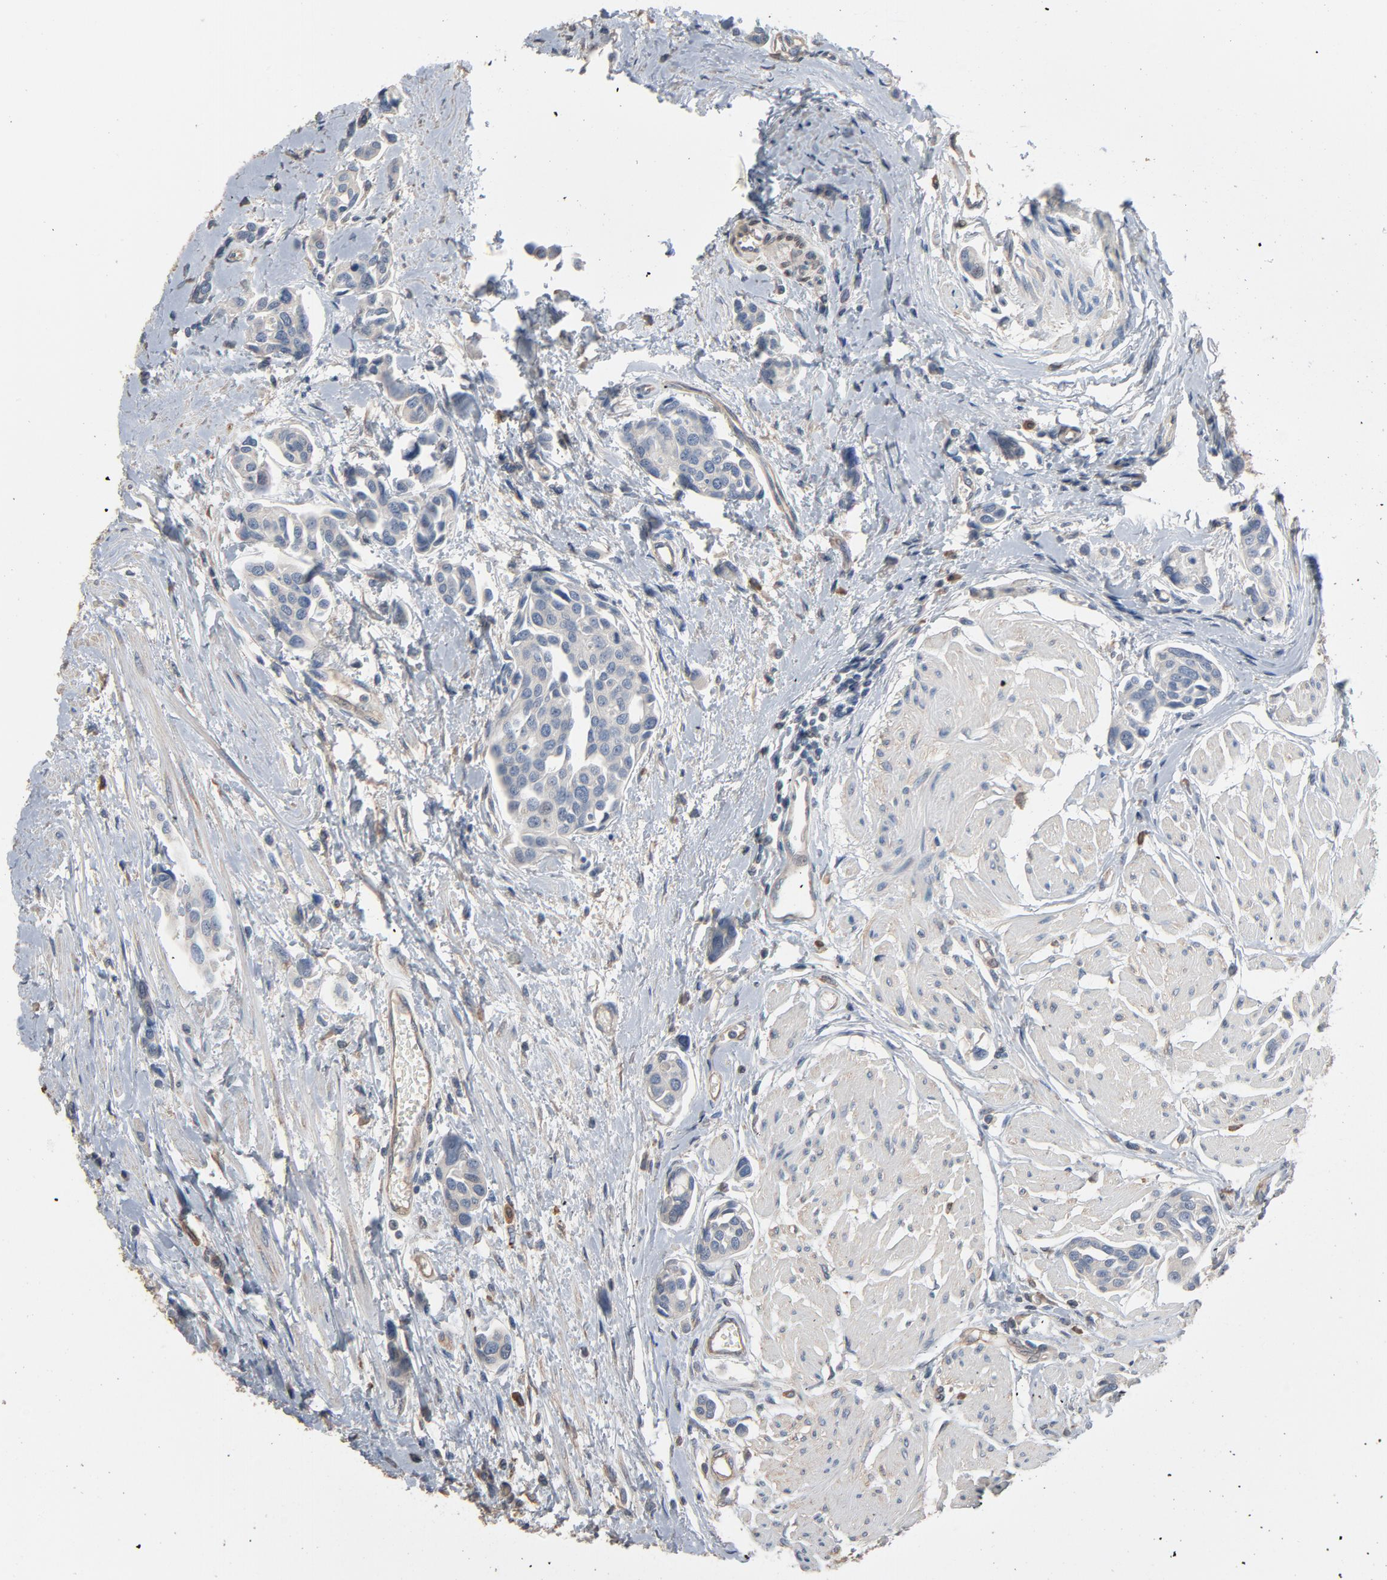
{"staining": {"intensity": "negative", "quantity": "none", "location": "none"}, "tissue": "urothelial cancer", "cell_type": "Tumor cells", "image_type": "cancer", "snomed": [{"axis": "morphology", "description": "Urothelial carcinoma, High grade"}, {"axis": "topography", "description": "Urinary bladder"}], "caption": "A high-resolution photomicrograph shows immunohistochemistry (IHC) staining of urothelial carcinoma (high-grade), which displays no significant expression in tumor cells.", "gene": "SOX6", "patient": {"sex": "male", "age": 78}}